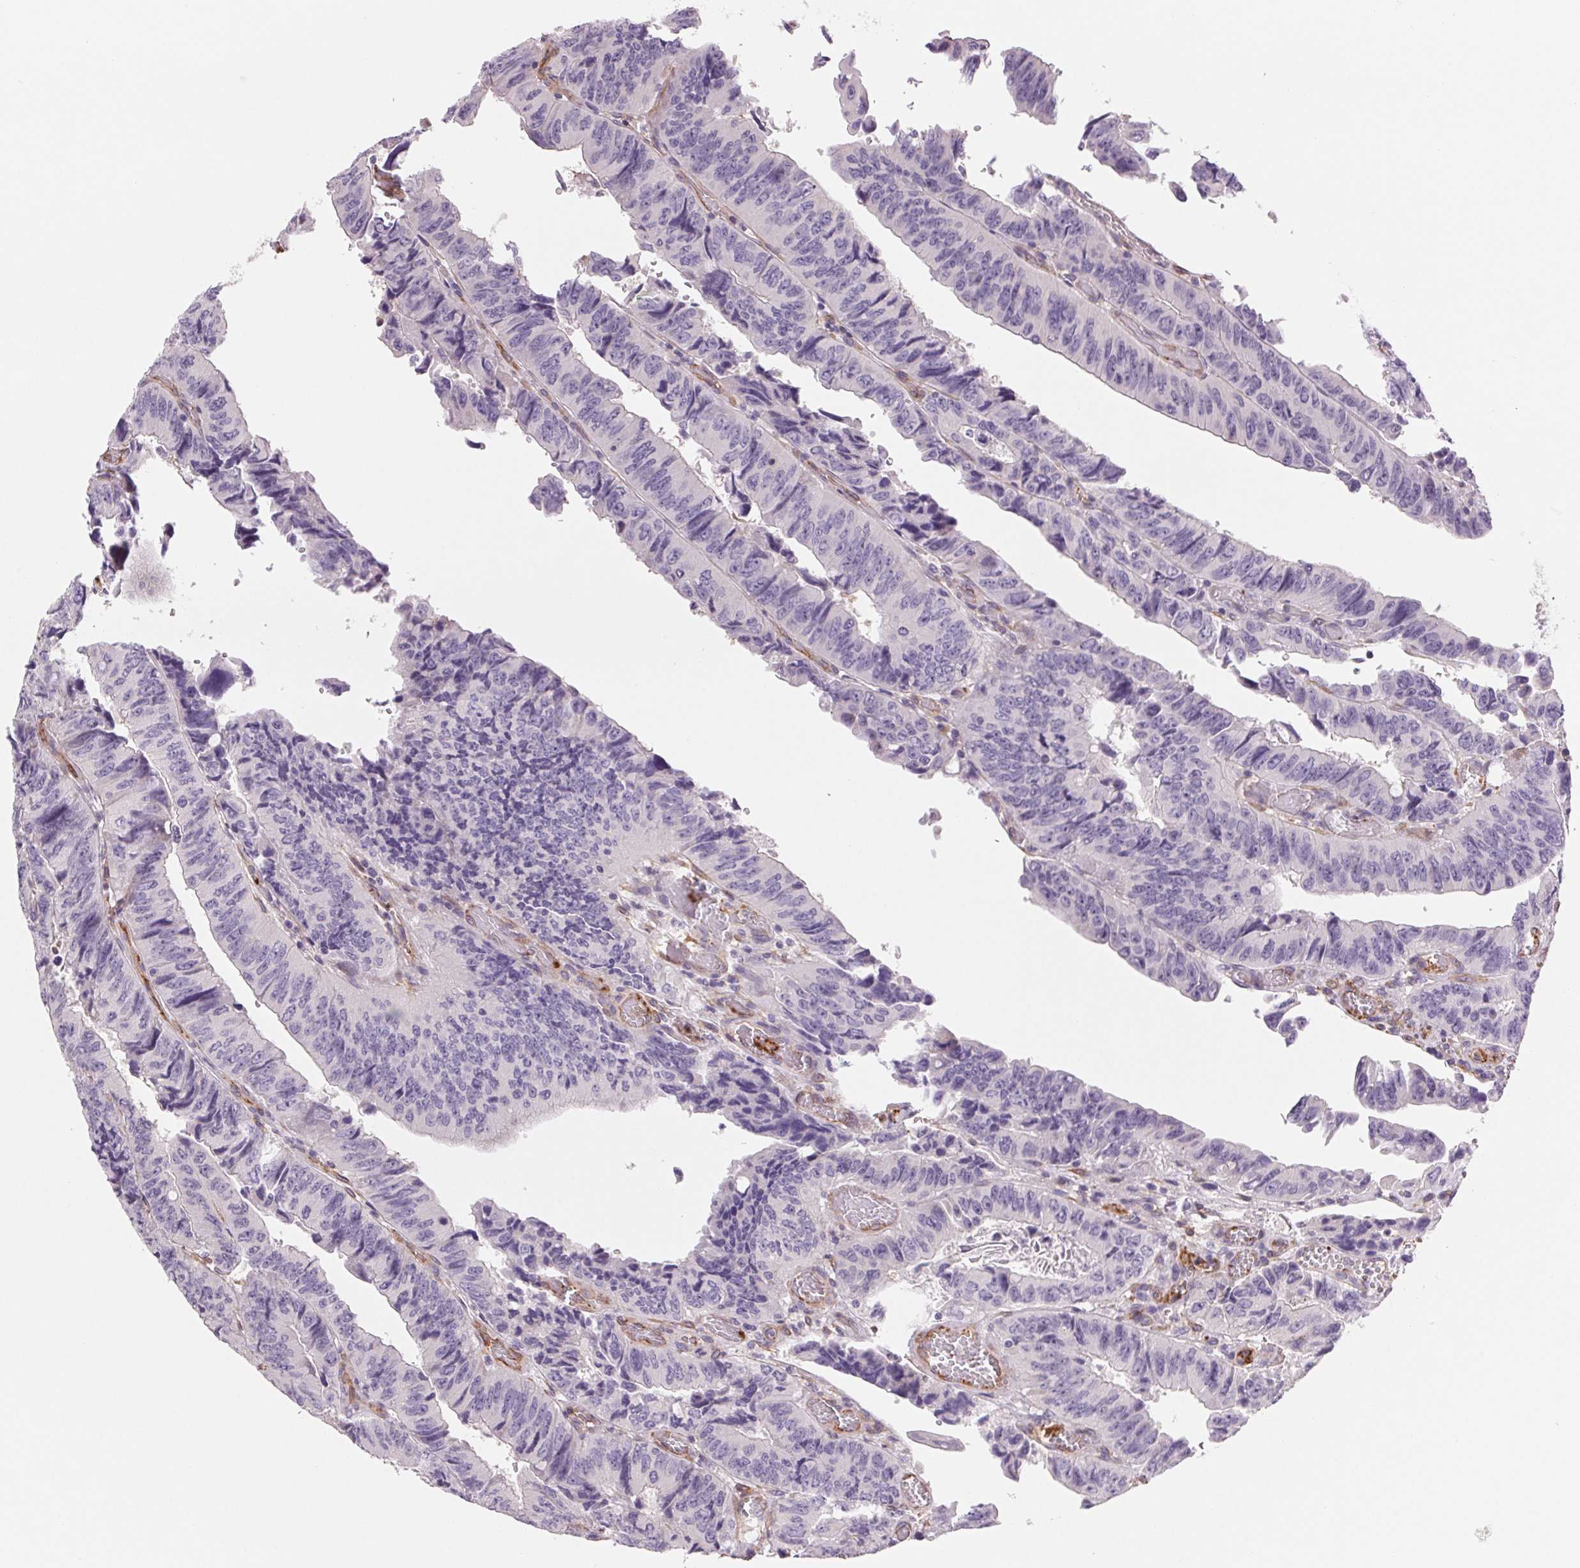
{"staining": {"intensity": "negative", "quantity": "none", "location": "none"}, "tissue": "colorectal cancer", "cell_type": "Tumor cells", "image_type": "cancer", "snomed": [{"axis": "morphology", "description": "Adenocarcinoma, NOS"}, {"axis": "topography", "description": "Colon"}], "caption": "Photomicrograph shows no protein positivity in tumor cells of colorectal cancer tissue.", "gene": "ANKRD13B", "patient": {"sex": "female", "age": 84}}